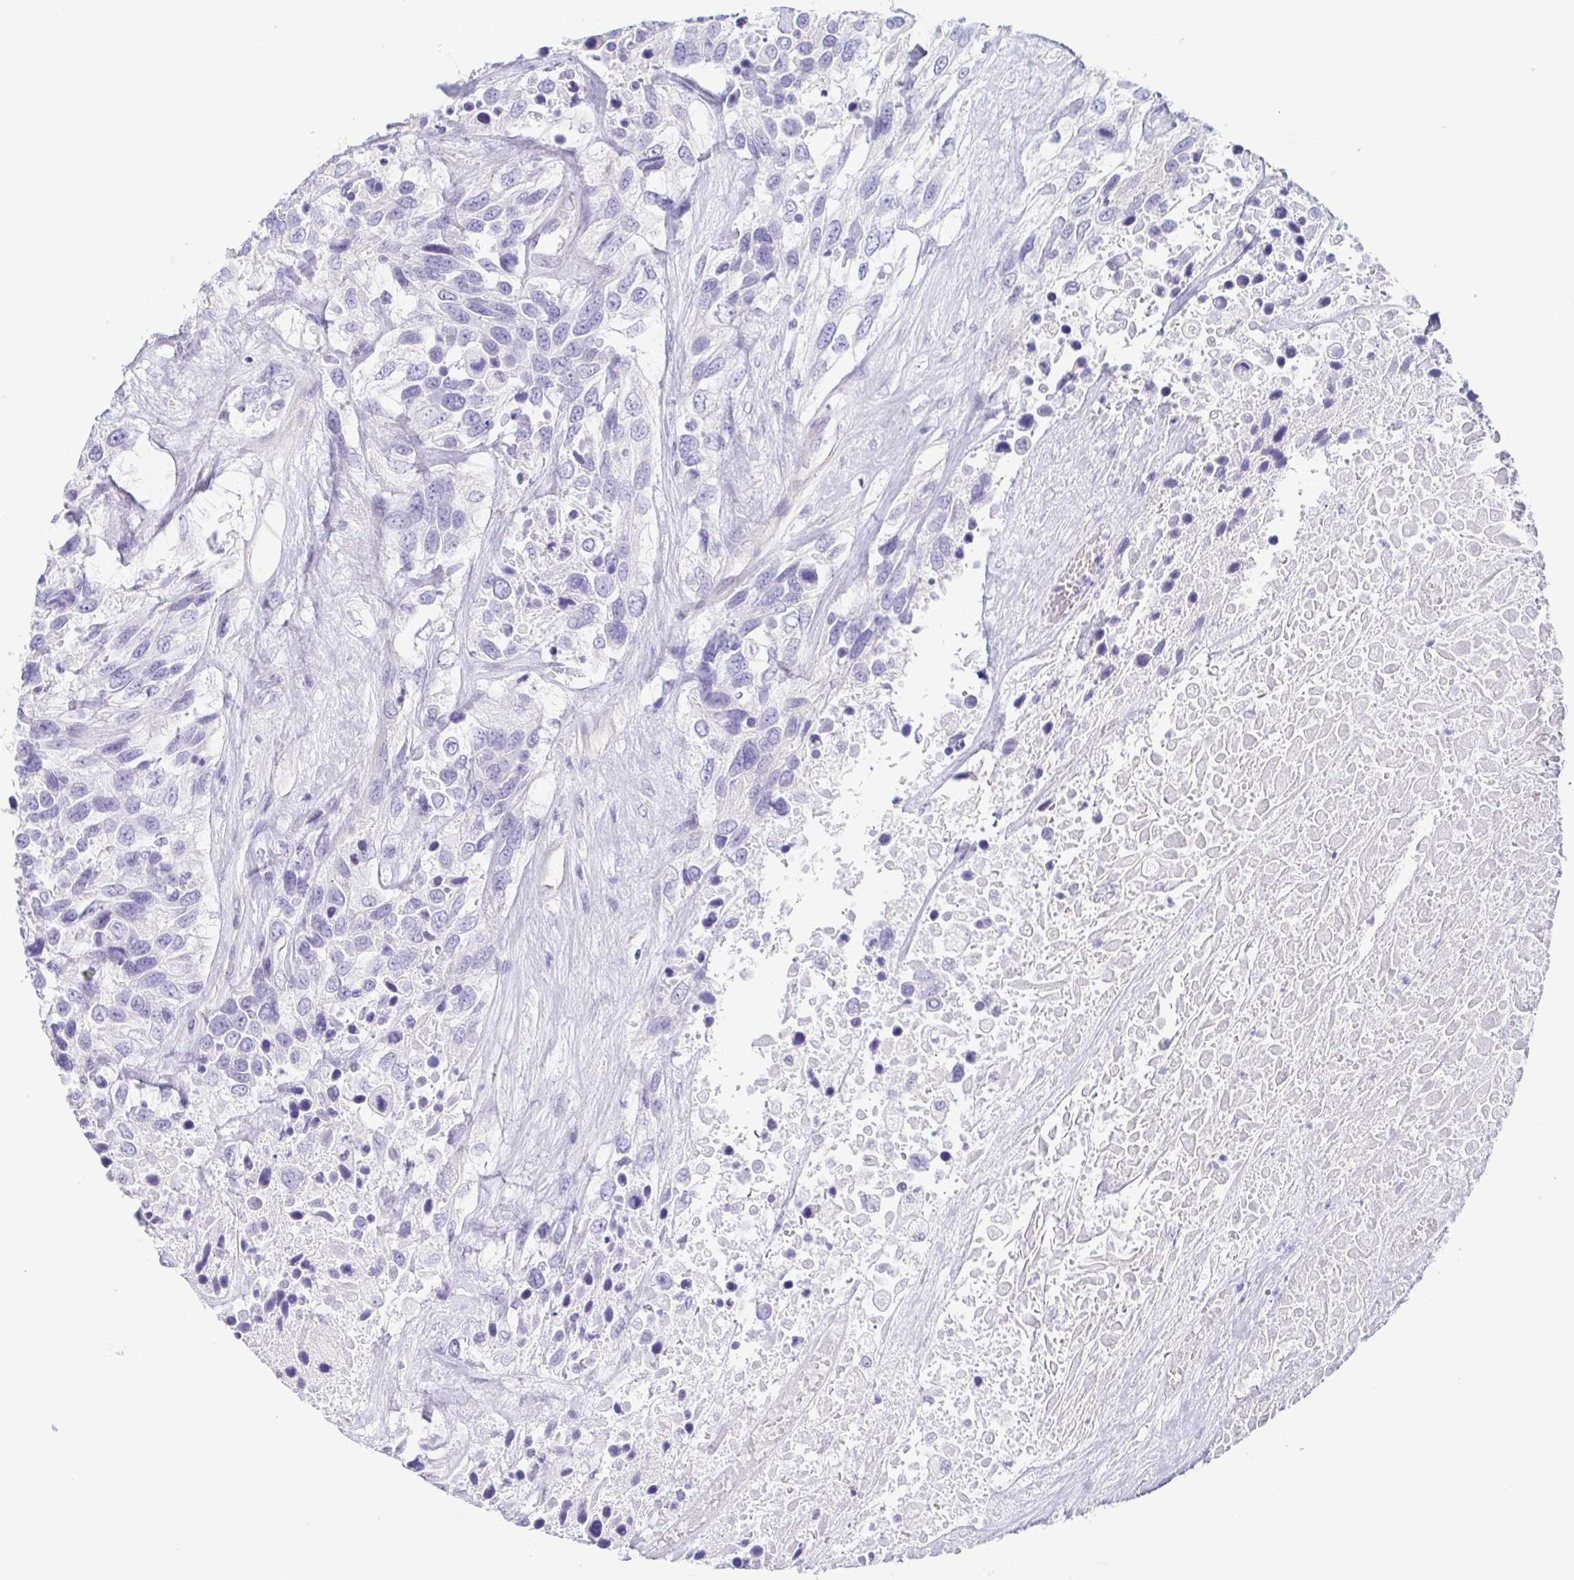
{"staining": {"intensity": "negative", "quantity": "none", "location": "none"}, "tissue": "urothelial cancer", "cell_type": "Tumor cells", "image_type": "cancer", "snomed": [{"axis": "morphology", "description": "Urothelial carcinoma, High grade"}, {"axis": "topography", "description": "Urinary bladder"}], "caption": "High-grade urothelial carcinoma stained for a protein using immunohistochemistry displays no positivity tumor cells.", "gene": "PRR4", "patient": {"sex": "female", "age": 70}}